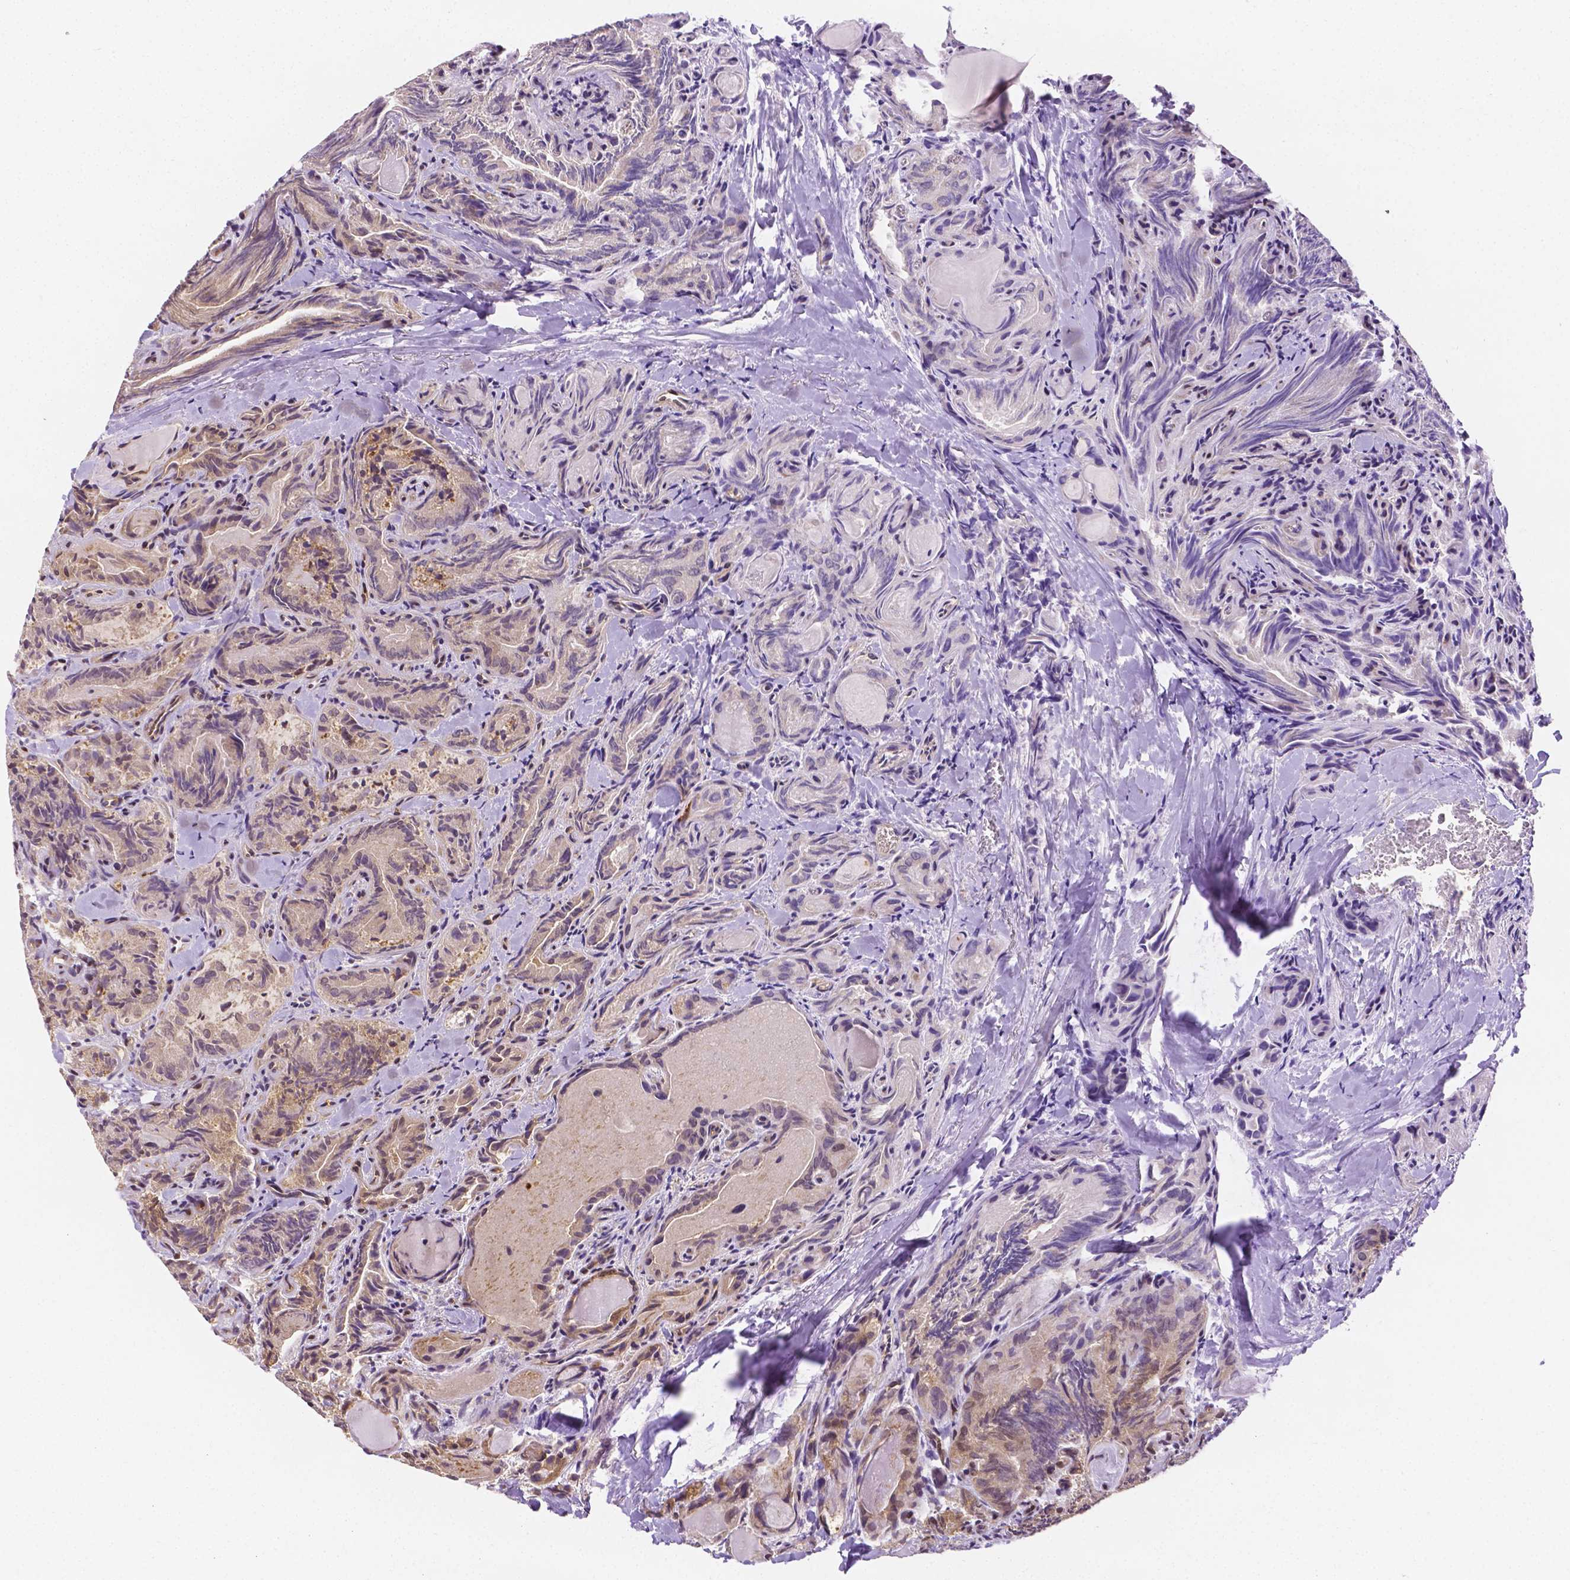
{"staining": {"intensity": "weak", "quantity": "25%-75%", "location": "cytoplasmic/membranous"}, "tissue": "thyroid cancer", "cell_type": "Tumor cells", "image_type": "cancer", "snomed": [{"axis": "morphology", "description": "Papillary adenocarcinoma, NOS"}, {"axis": "topography", "description": "Thyroid gland"}], "caption": "This is an image of immunohistochemistry (IHC) staining of thyroid cancer, which shows weak expression in the cytoplasmic/membranous of tumor cells.", "gene": "ZNRD2", "patient": {"sex": "female", "age": 75}}